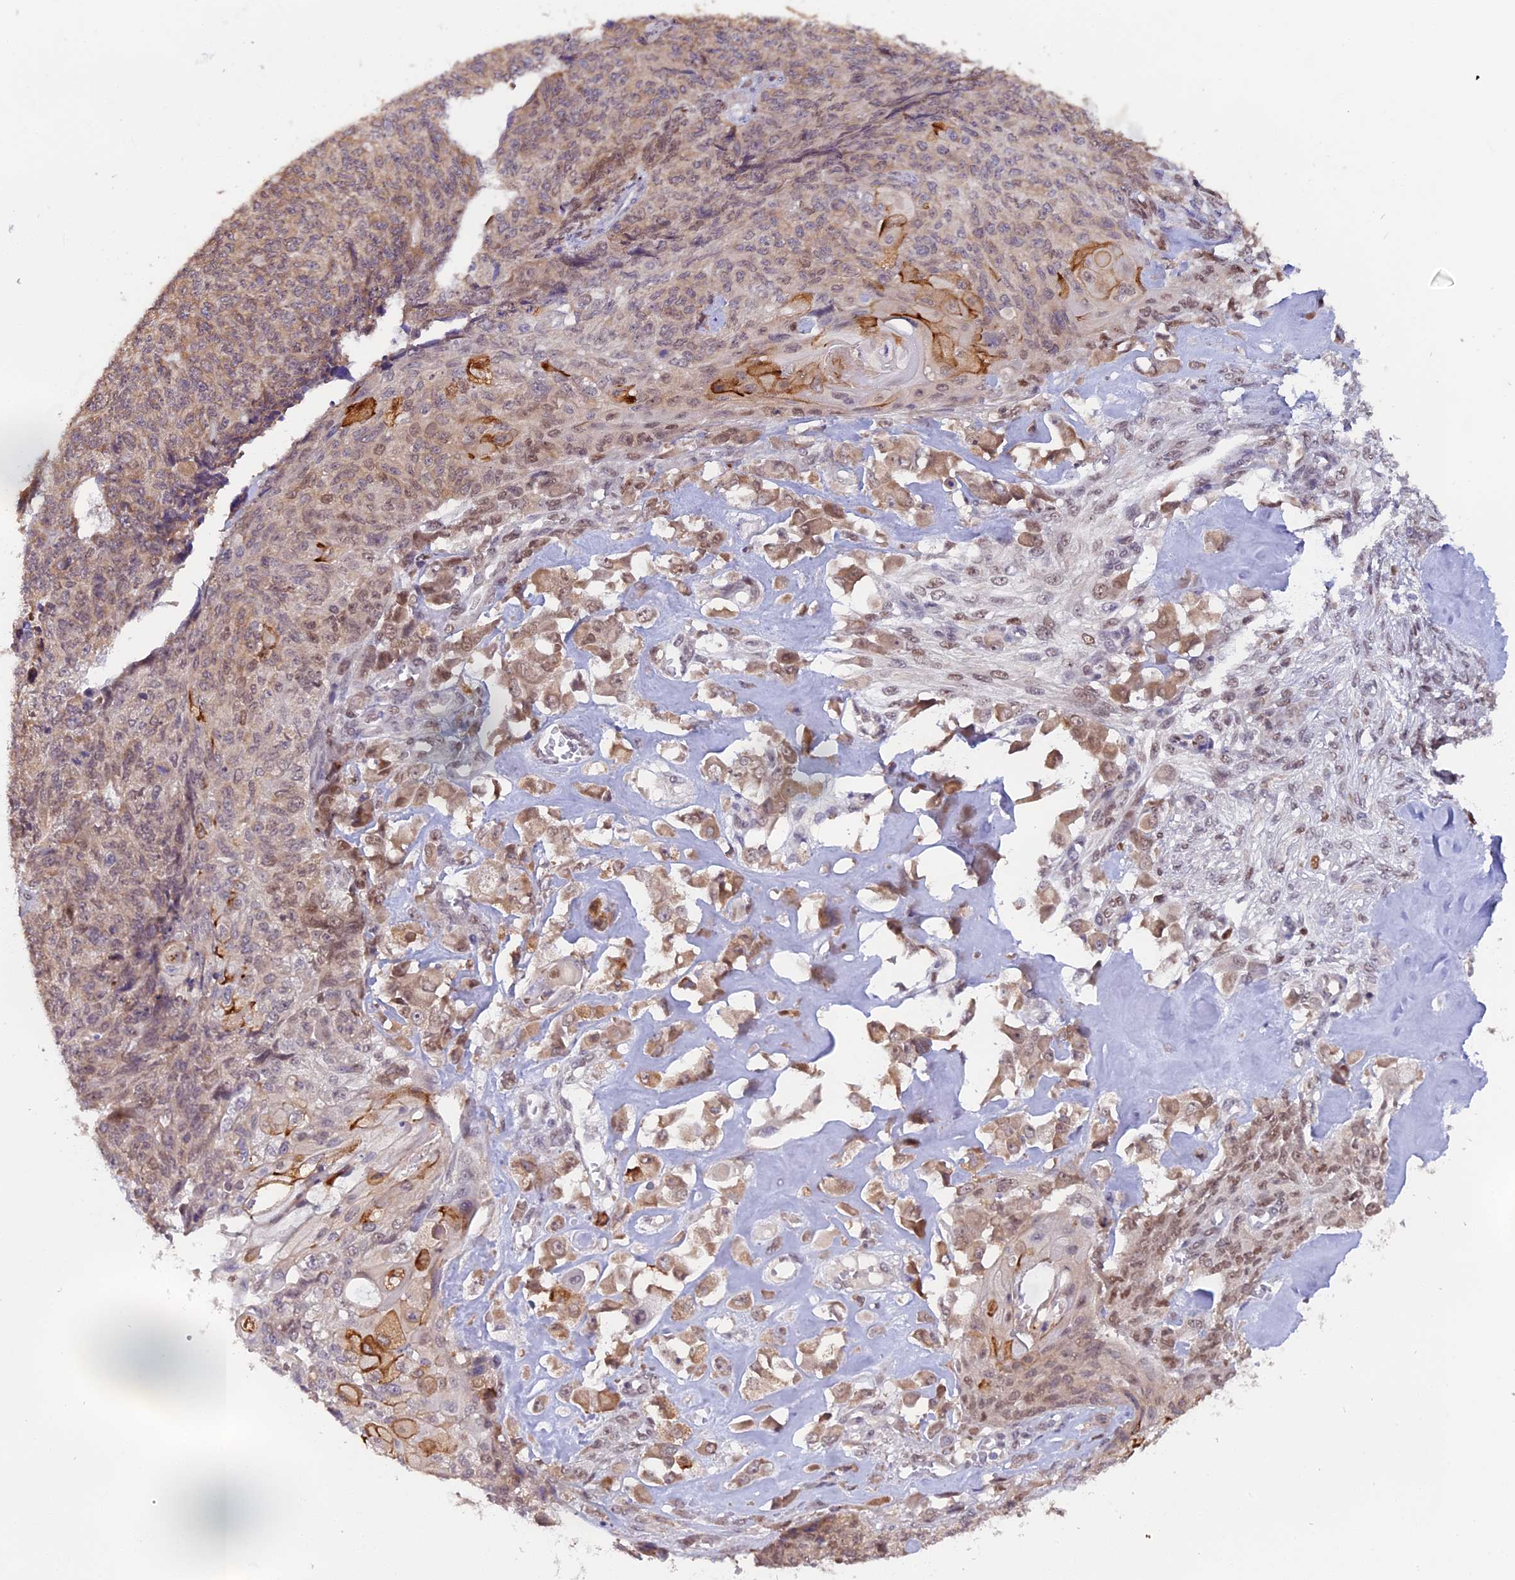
{"staining": {"intensity": "moderate", "quantity": "25%-75%", "location": "nuclear"}, "tissue": "endometrial cancer", "cell_type": "Tumor cells", "image_type": "cancer", "snomed": [{"axis": "morphology", "description": "Adenocarcinoma, NOS"}, {"axis": "topography", "description": "Endometrium"}], "caption": "This micrograph reveals IHC staining of endometrial cancer (adenocarcinoma), with medium moderate nuclear positivity in approximately 25%-75% of tumor cells.", "gene": "FAM118B", "patient": {"sex": "female", "age": 32}}